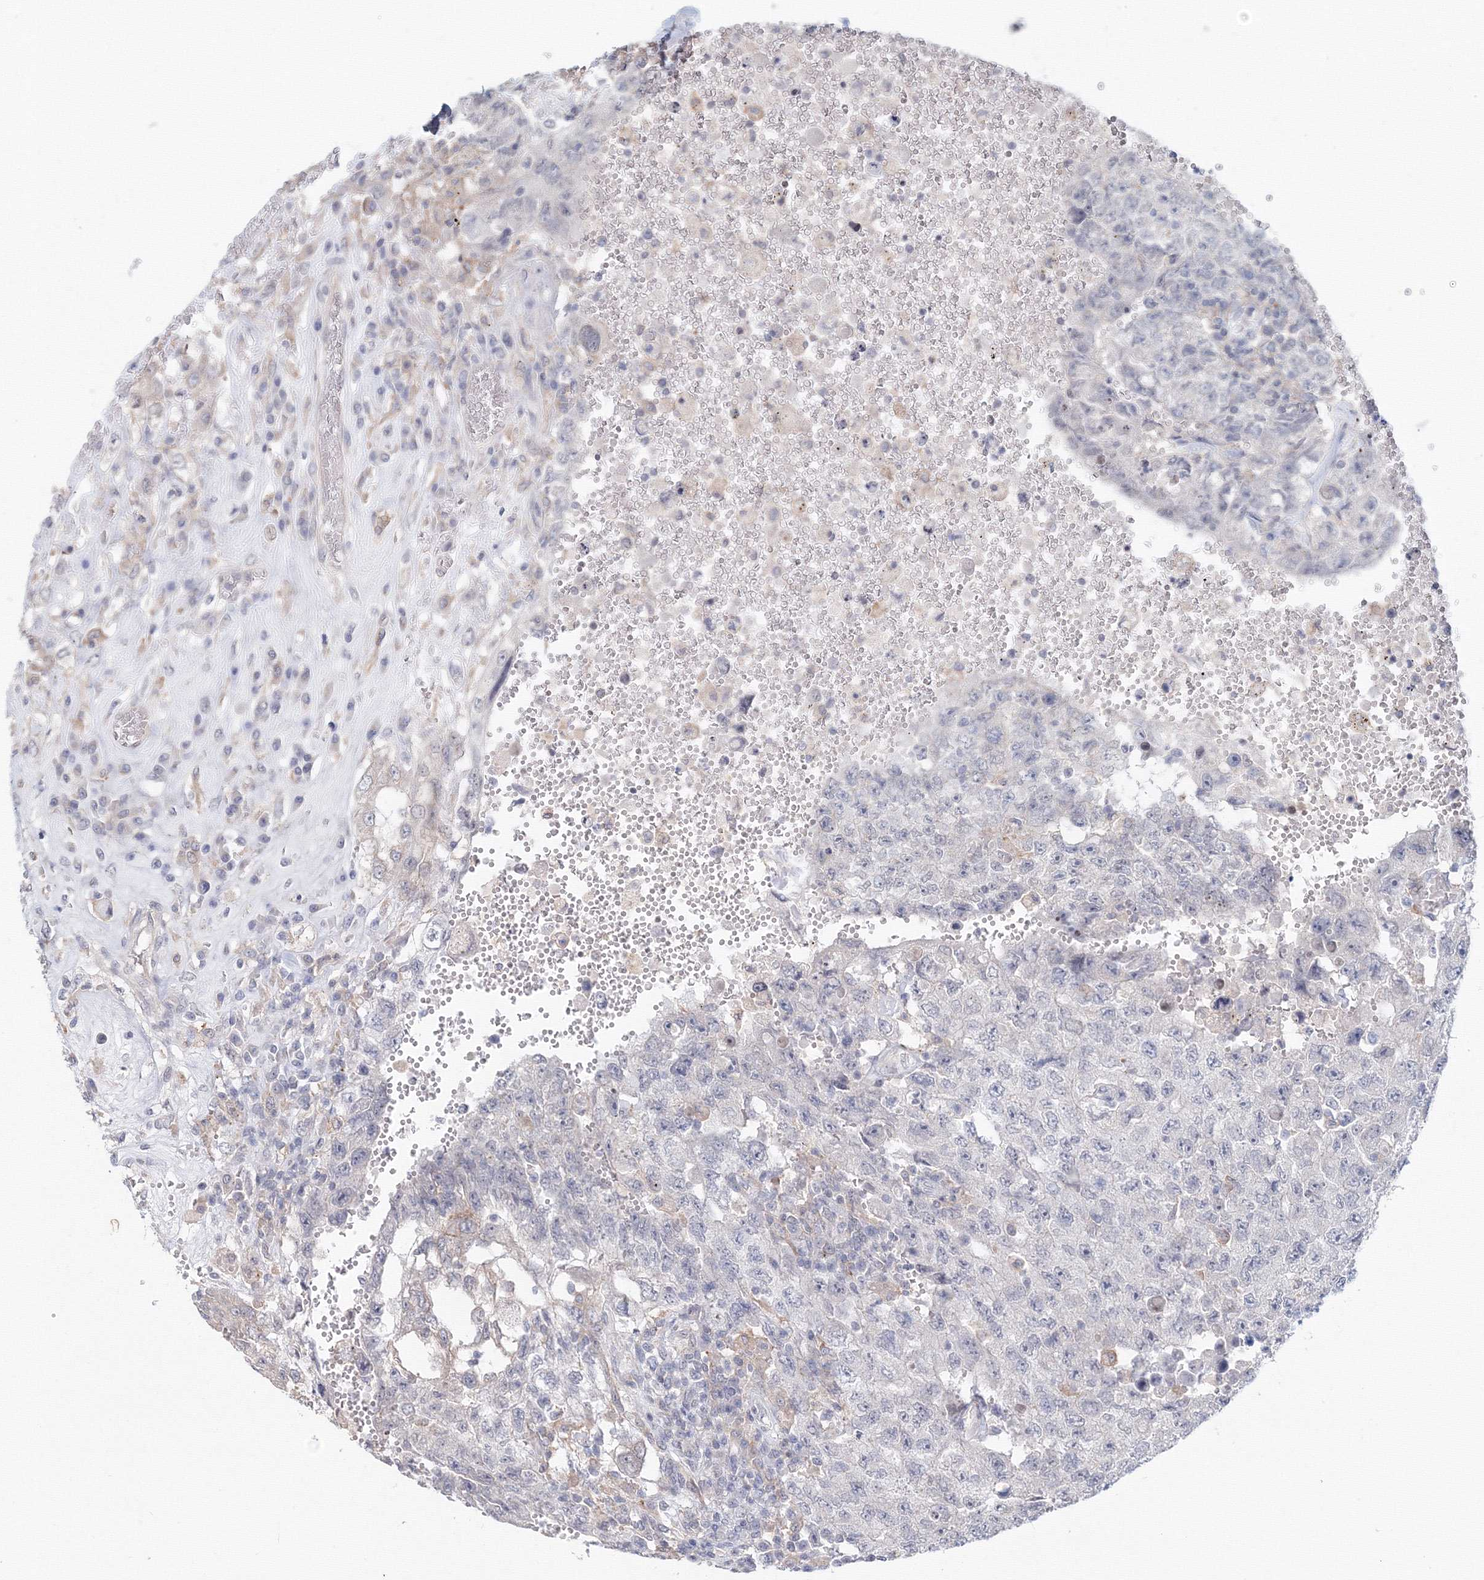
{"staining": {"intensity": "negative", "quantity": "none", "location": "none"}, "tissue": "testis cancer", "cell_type": "Tumor cells", "image_type": "cancer", "snomed": [{"axis": "morphology", "description": "Carcinoma, Embryonal, NOS"}, {"axis": "topography", "description": "Testis"}], "caption": "IHC photomicrograph of human testis cancer stained for a protein (brown), which exhibits no positivity in tumor cells.", "gene": "SLC7A7", "patient": {"sex": "male", "age": 26}}